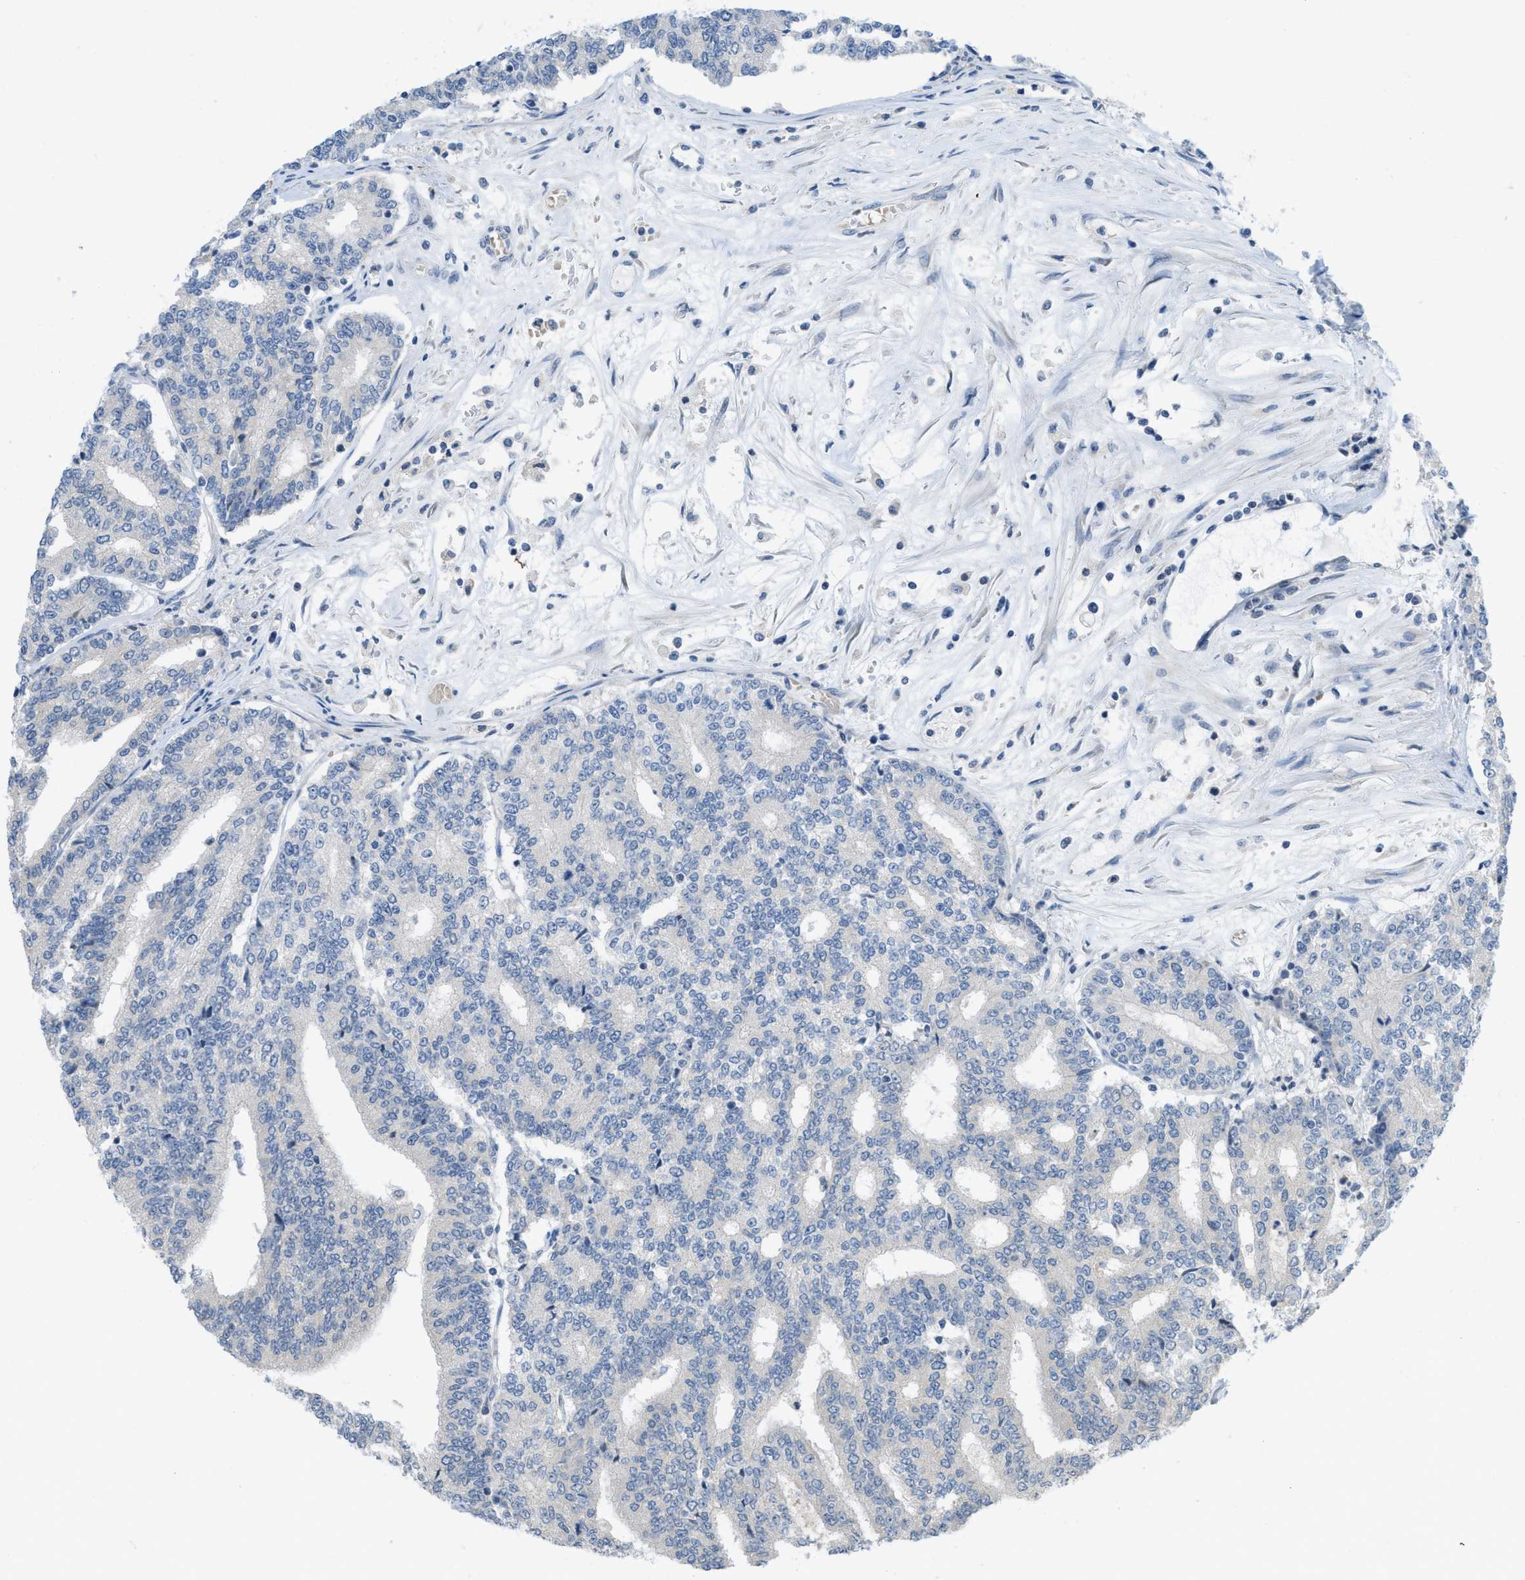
{"staining": {"intensity": "negative", "quantity": "none", "location": "none"}, "tissue": "prostate cancer", "cell_type": "Tumor cells", "image_type": "cancer", "snomed": [{"axis": "morphology", "description": "Normal tissue, NOS"}, {"axis": "morphology", "description": "Adenocarcinoma, High grade"}, {"axis": "topography", "description": "Prostate"}, {"axis": "topography", "description": "Seminal veicle"}], "caption": "An immunohistochemistry image of prostate cancer (adenocarcinoma (high-grade)) is shown. There is no staining in tumor cells of prostate cancer (adenocarcinoma (high-grade)). The staining is performed using DAB (3,3'-diaminobenzidine) brown chromogen with nuclei counter-stained in using hematoxylin.", "gene": "TXNDC2", "patient": {"sex": "male", "age": 55}}